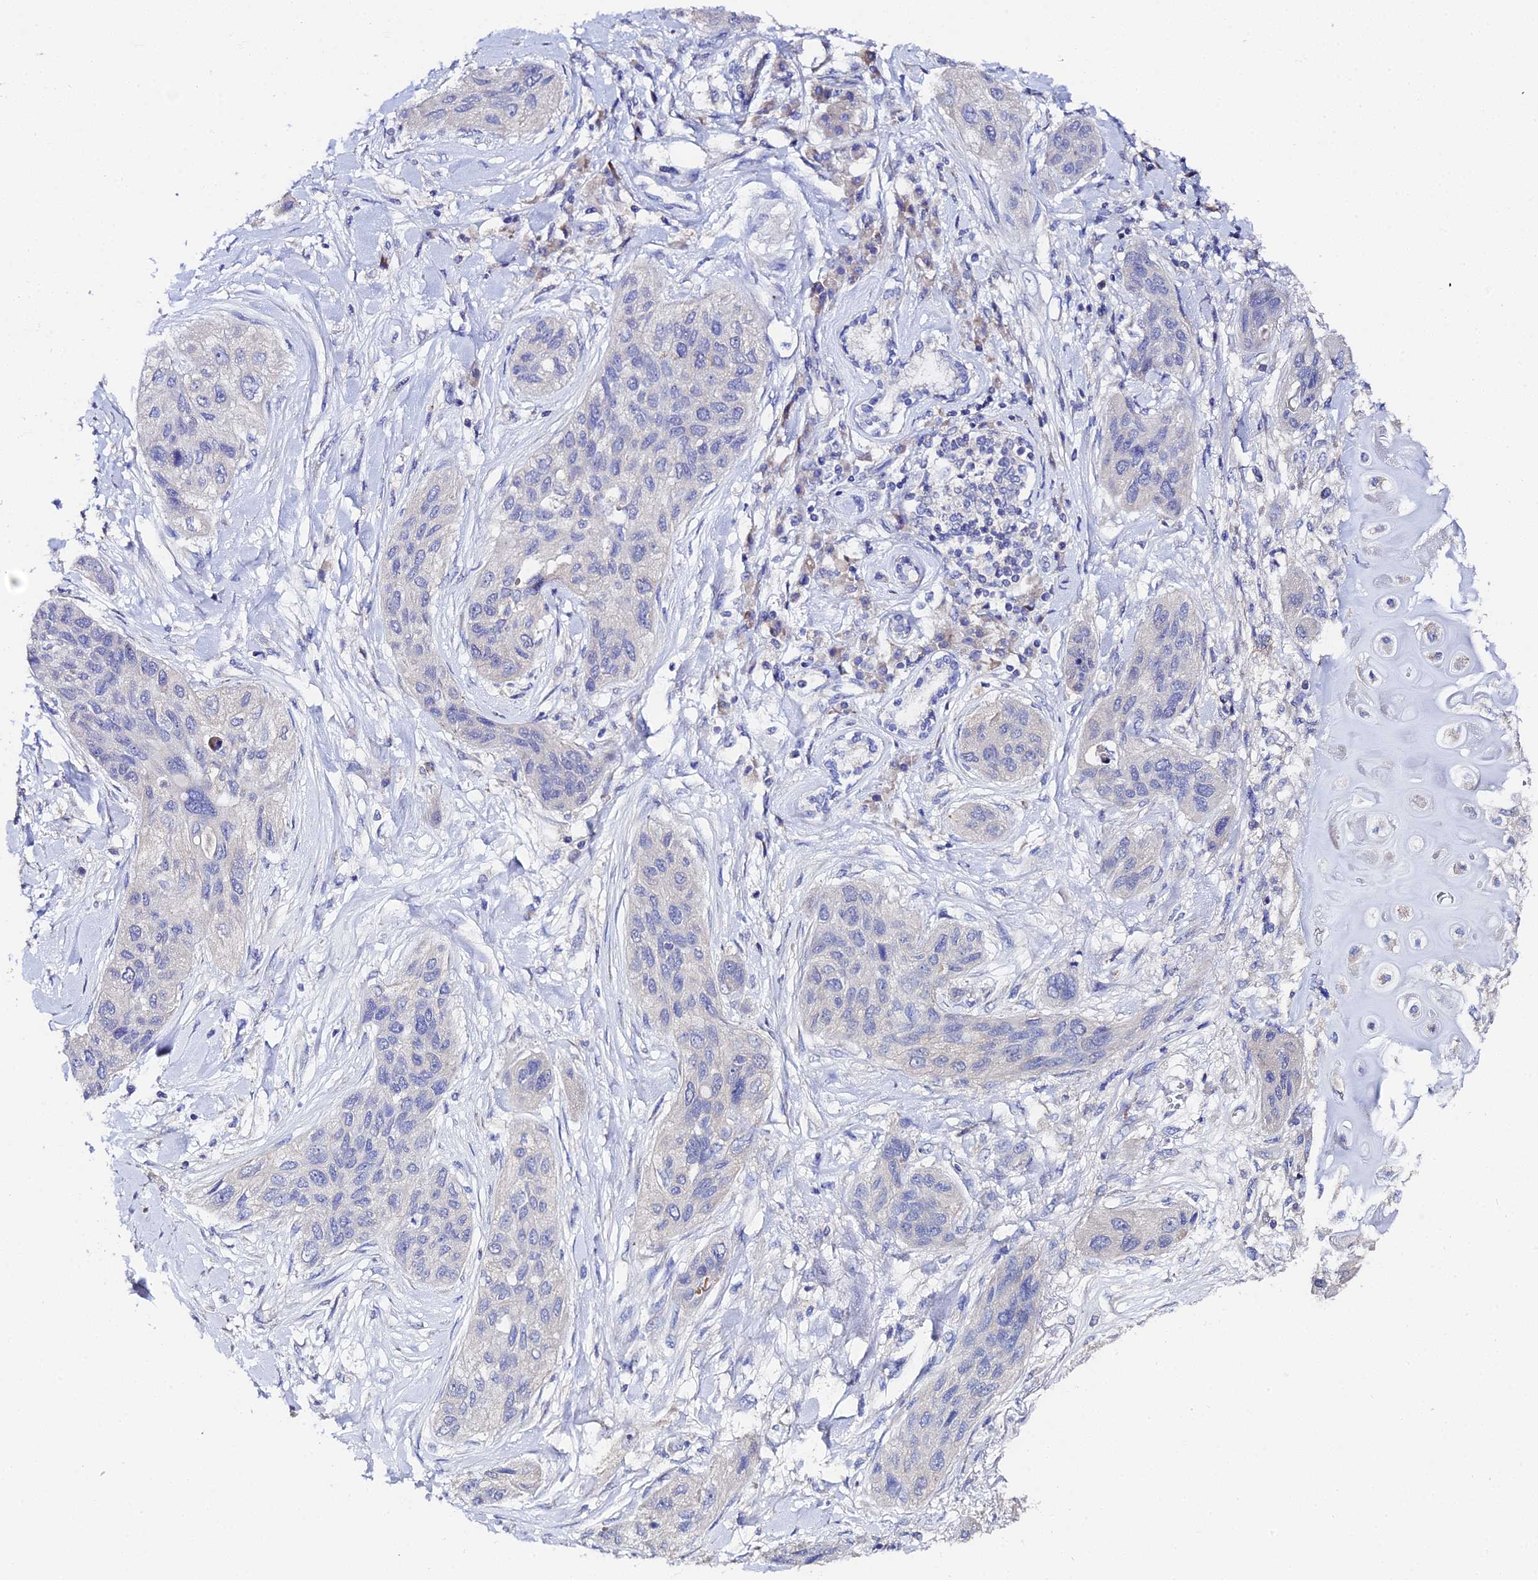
{"staining": {"intensity": "negative", "quantity": "none", "location": "none"}, "tissue": "lung cancer", "cell_type": "Tumor cells", "image_type": "cancer", "snomed": [{"axis": "morphology", "description": "Squamous cell carcinoma, NOS"}, {"axis": "topography", "description": "Lung"}], "caption": "Immunohistochemistry of human lung cancer shows no staining in tumor cells.", "gene": "UBE2L3", "patient": {"sex": "female", "age": 70}}